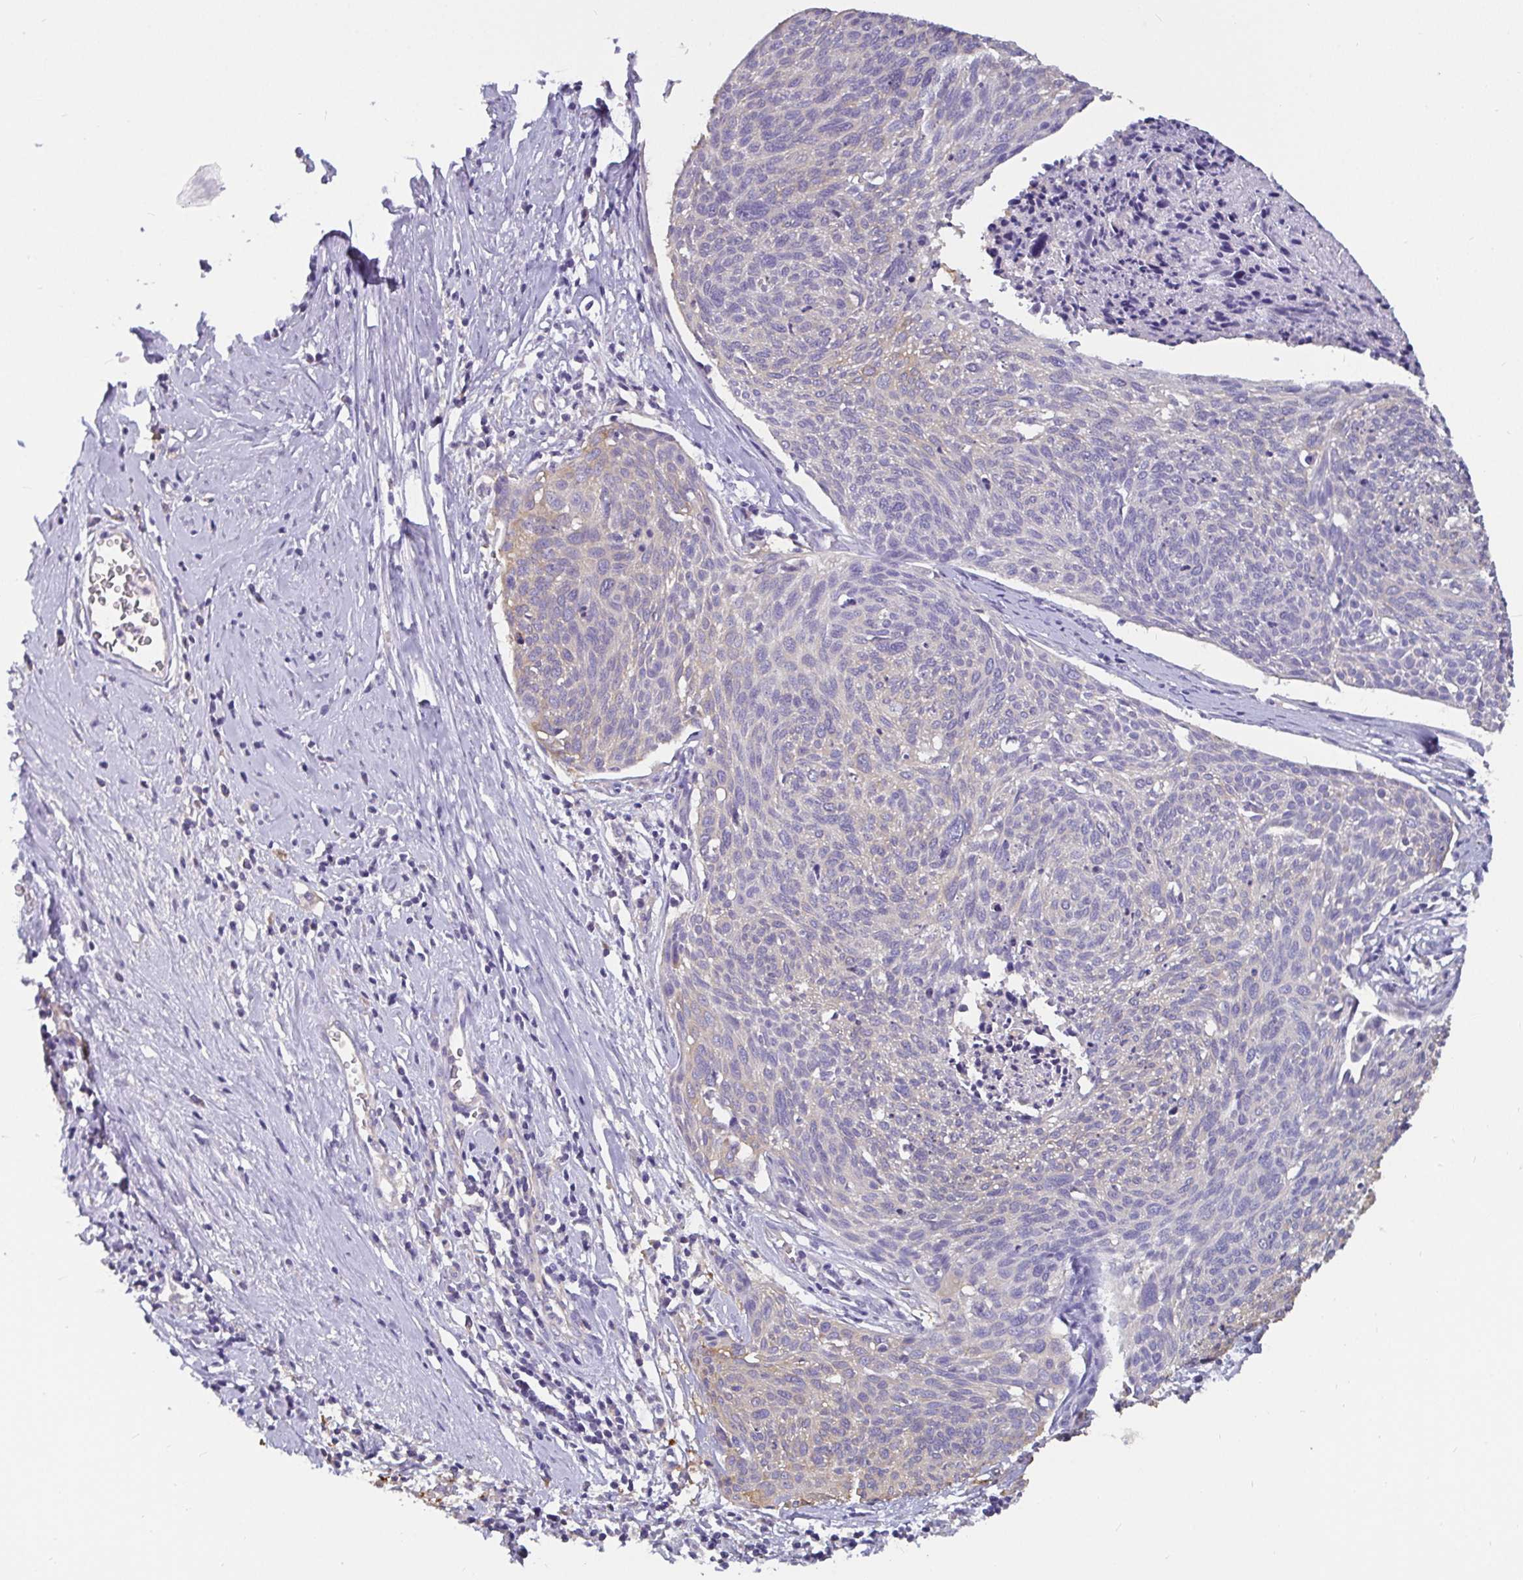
{"staining": {"intensity": "negative", "quantity": "none", "location": "none"}, "tissue": "cervical cancer", "cell_type": "Tumor cells", "image_type": "cancer", "snomed": [{"axis": "morphology", "description": "Squamous cell carcinoma, NOS"}, {"axis": "topography", "description": "Cervix"}], "caption": "This is an immunohistochemistry histopathology image of human squamous cell carcinoma (cervical). There is no staining in tumor cells.", "gene": "ADAMTS6", "patient": {"sex": "female", "age": 49}}